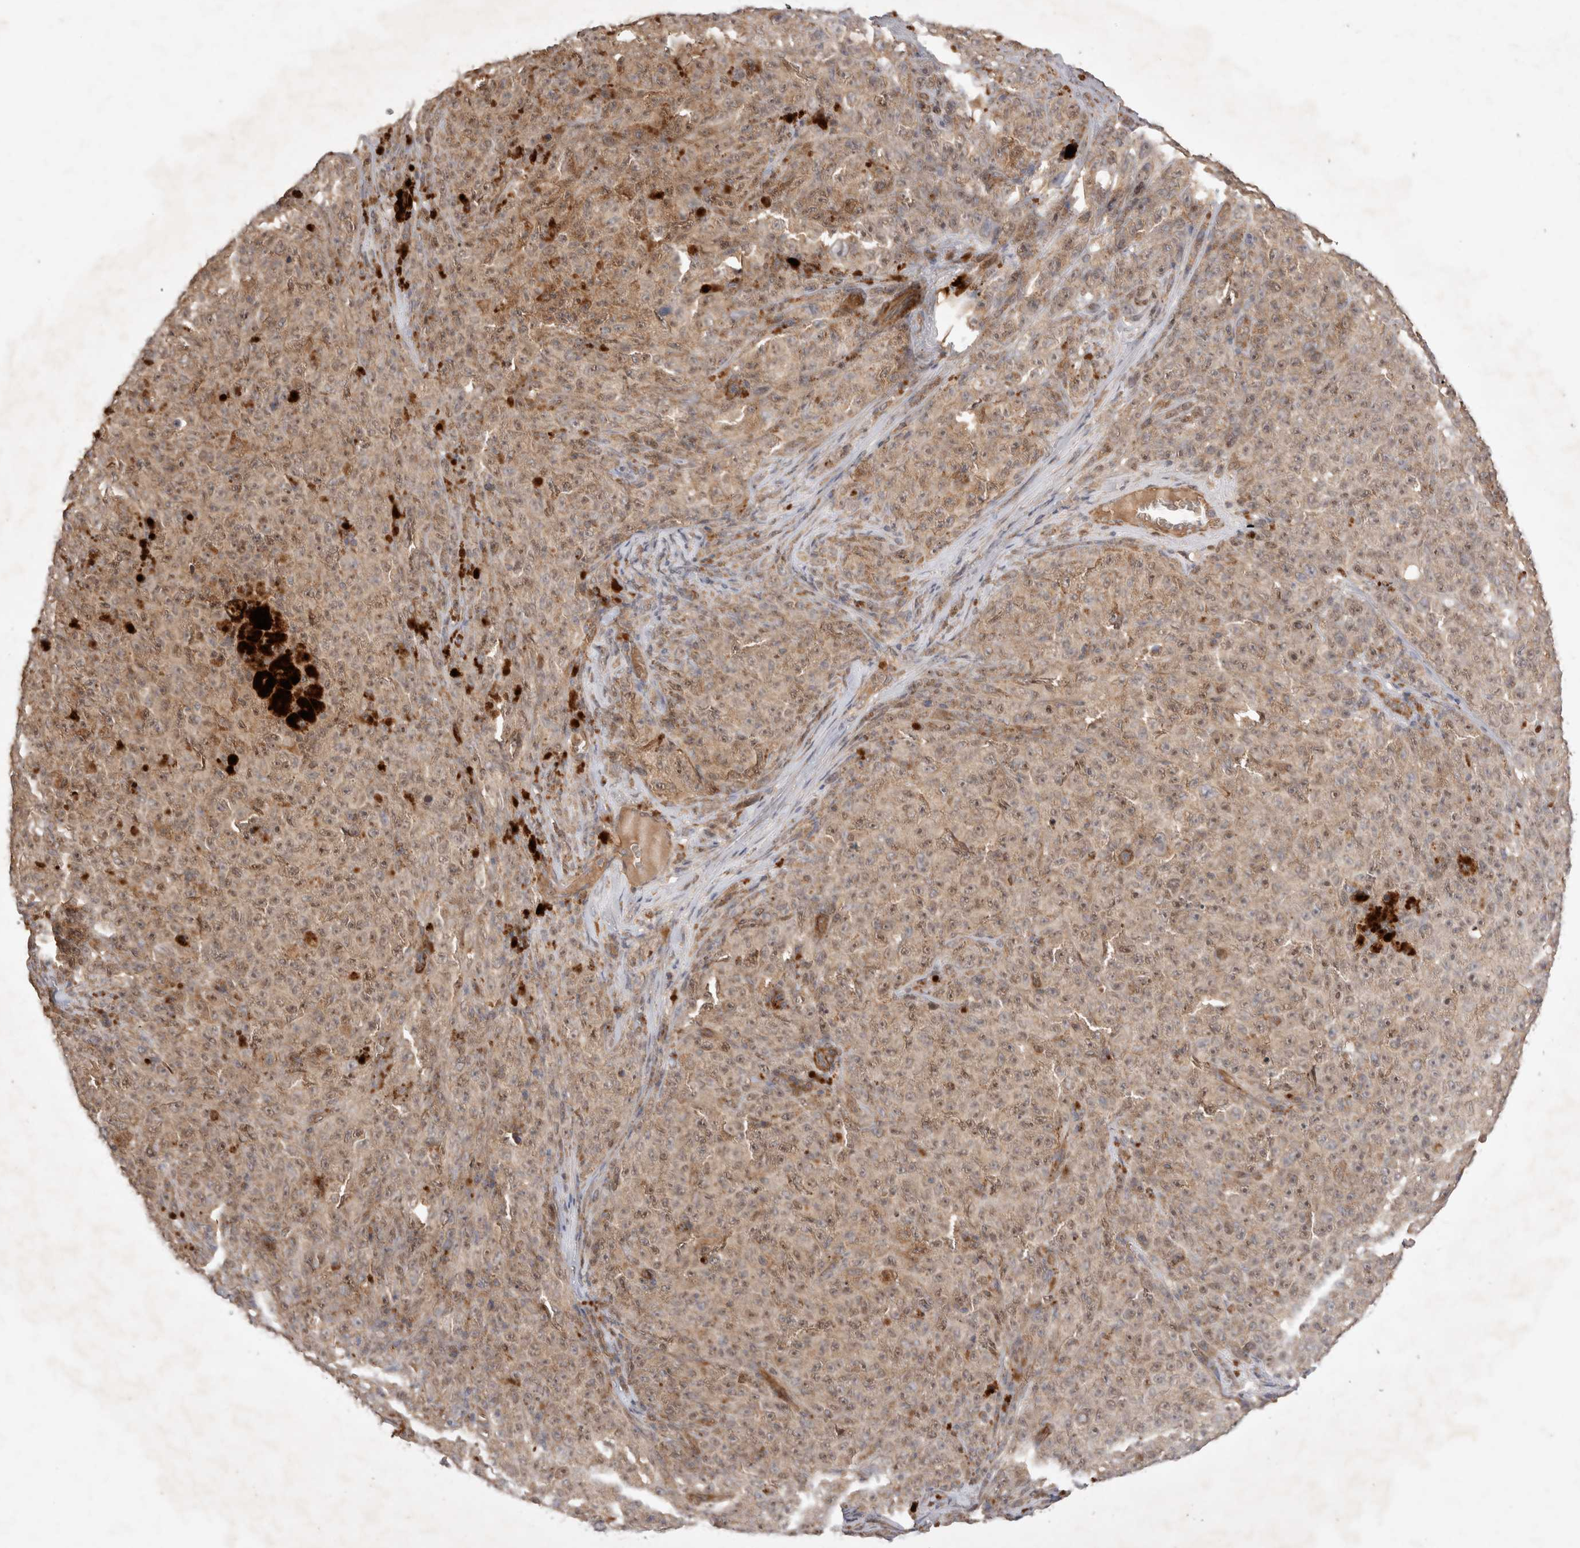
{"staining": {"intensity": "weak", "quantity": ">75%", "location": "cytoplasmic/membranous,nuclear"}, "tissue": "melanoma", "cell_type": "Tumor cells", "image_type": "cancer", "snomed": [{"axis": "morphology", "description": "Malignant melanoma, NOS"}, {"axis": "topography", "description": "Skin"}], "caption": "A photomicrograph showing weak cytoplasmic/membranous and nuclear positivity in approximately >75% of tumor cells in melanoma, as visualized by brown immunohistochemical staining.", "gene": "FAM221A", "patient": {"sex": "female", "age": 82}}